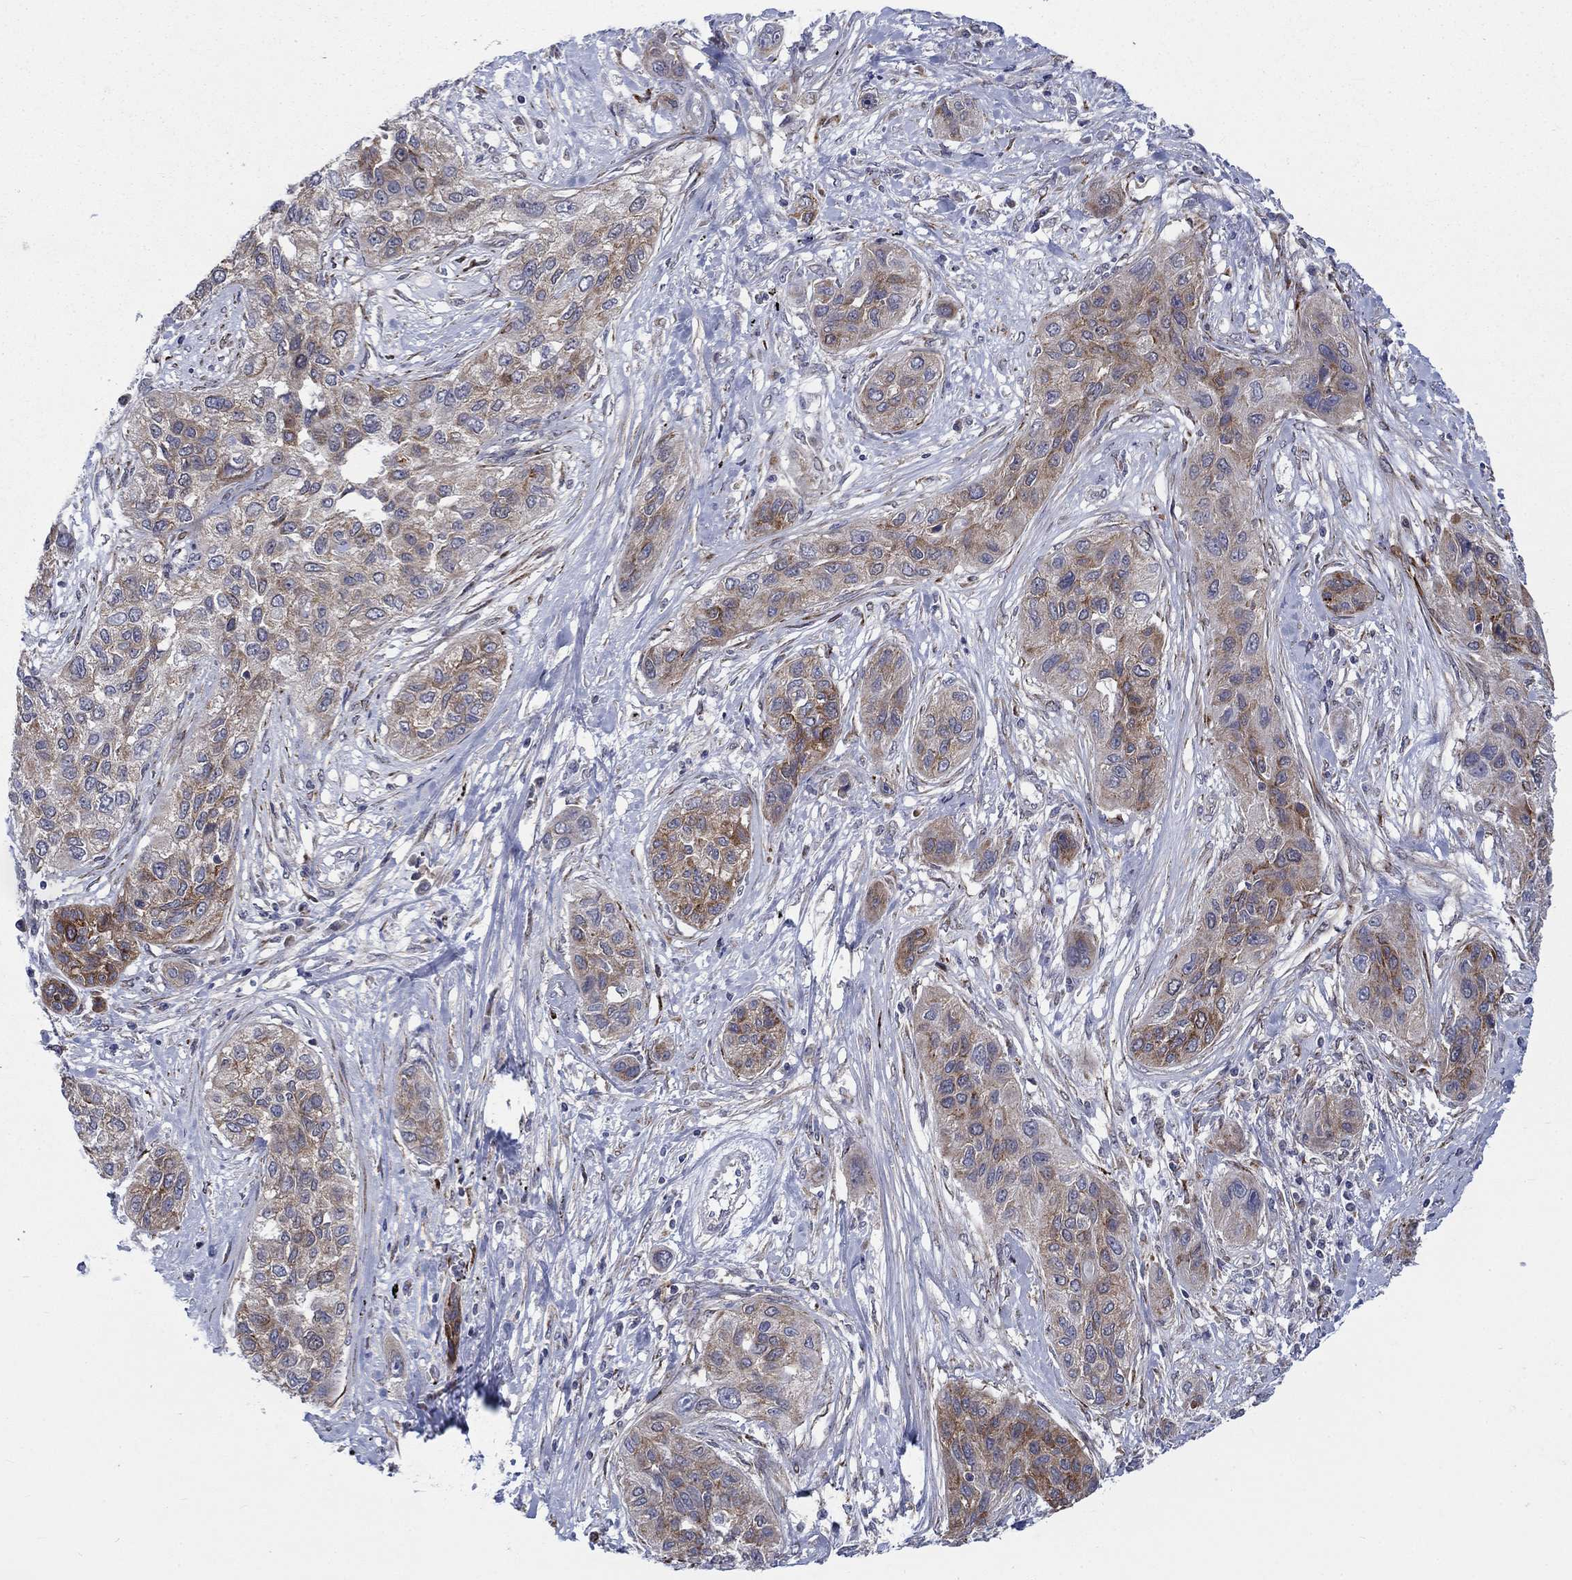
{"staining": {"intensity": "moderate", "quantity": "25%-75%", "location": "cytoplasmic/membranous"}, "tissue": "lung cancer", "cell_type": "Tumor cells", "image_type": "cancer", "snomed": [{"axis": "morphology", "description": "Squamous cell carcinoma, NOS"}, {"axis": "topography", "description": "Lung"}], "caption": "DAB immunohistochemical staining of human lung cancer (squamous cell carcinoma) exhibits moderate cytoplasmic/membranous protein positivity in about 25%-75% of tumor cells.", "gene": "SLC35F2", "patient": {"sex": "female", "age": 70}}